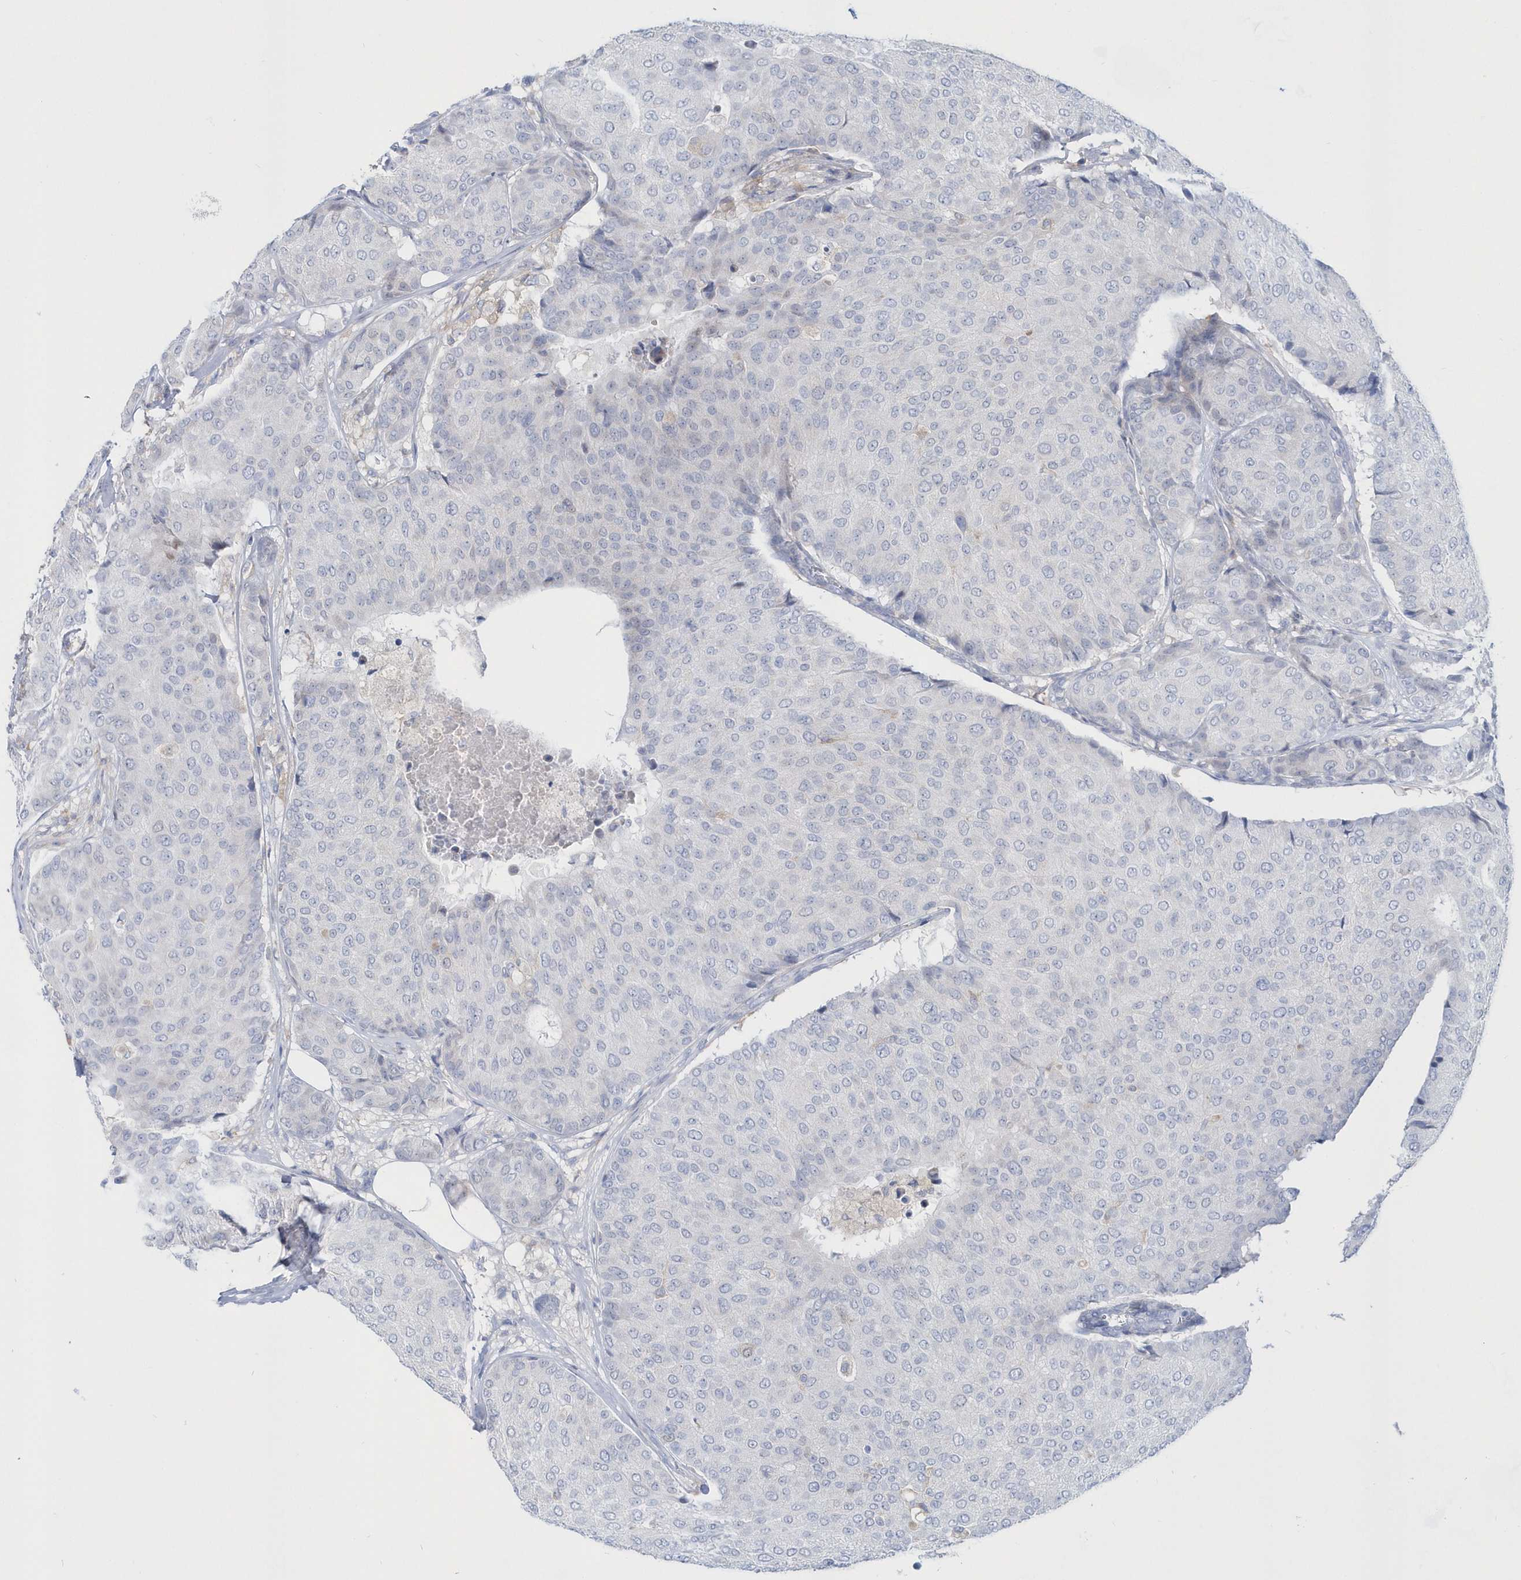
{"staining": {"intensity": "negative", "quantity": "none", "location": "none"}, "tissue": "breast cancer", "cell_type": "Tumor cells", "image_type": "cancer", "snomed": [{"axis": "morphology", "description": "Duct carcinoma"}, {"axis": "topography", "description": "Breast"}], "caption": "There is no significant expression in tumor cells of breast cancer.", "gene": "BDH2", "patient": {"sex": "female", "age": 75}}